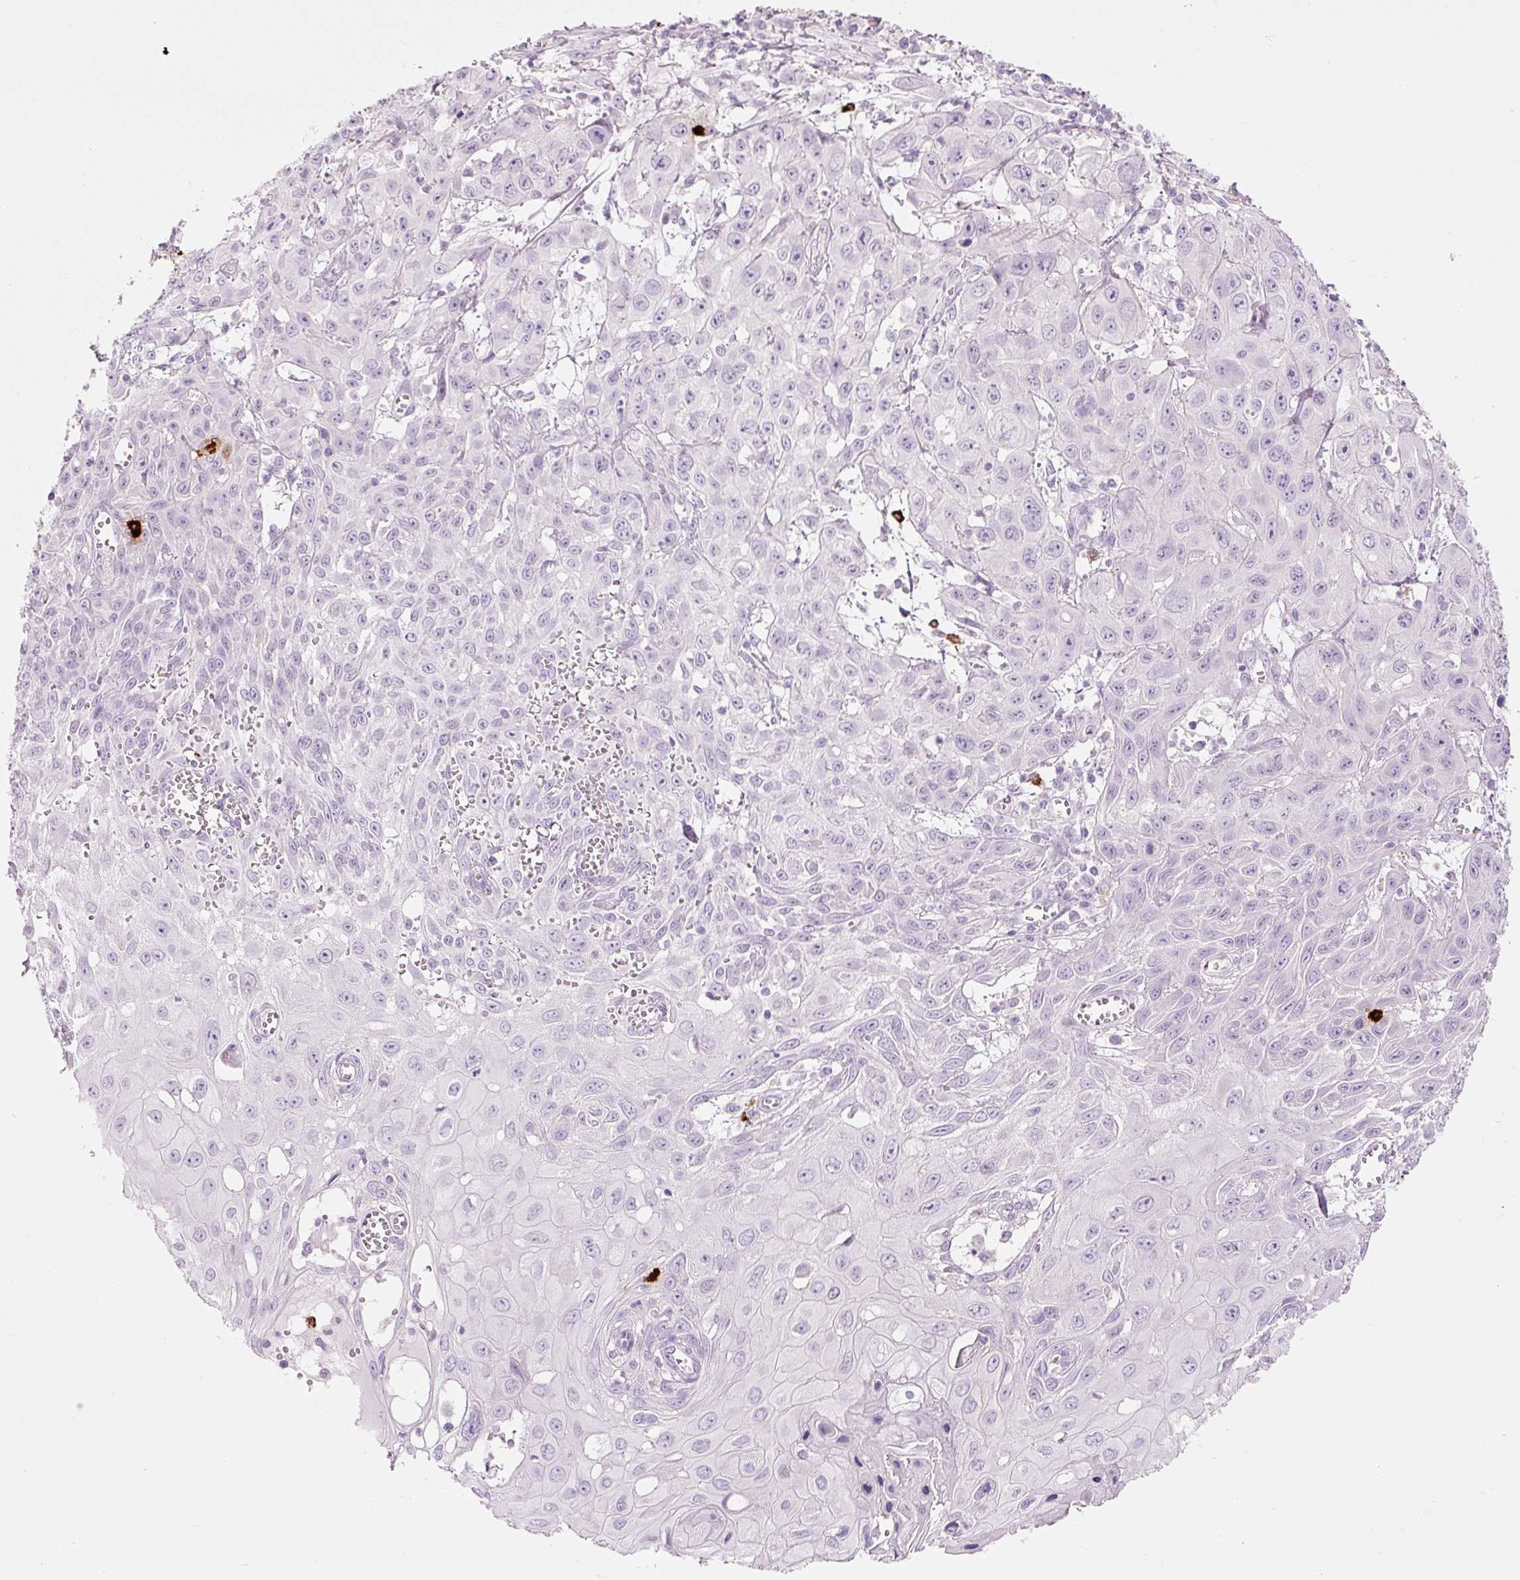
{"staining": {"intensity": "negative", "quantity": "none", "location": "none"}, "tissue": "skin cancer", "cell_type": "Tumor cells", "image_type": "cancer", "snomed": [{"axis": "morphology", "description": "Squamous cell carcinoma, NOS"}, {"axis": "topography", "description": "Skin"}, {"axis": "topography", "description": "Vulva"}], "caption": "Skin cancer stained for a protein using immunohistochemistry (IHC) displays no staining tumor cells.", "gene": "CMA1", "patient": {"sex": "female", "age": 71}}